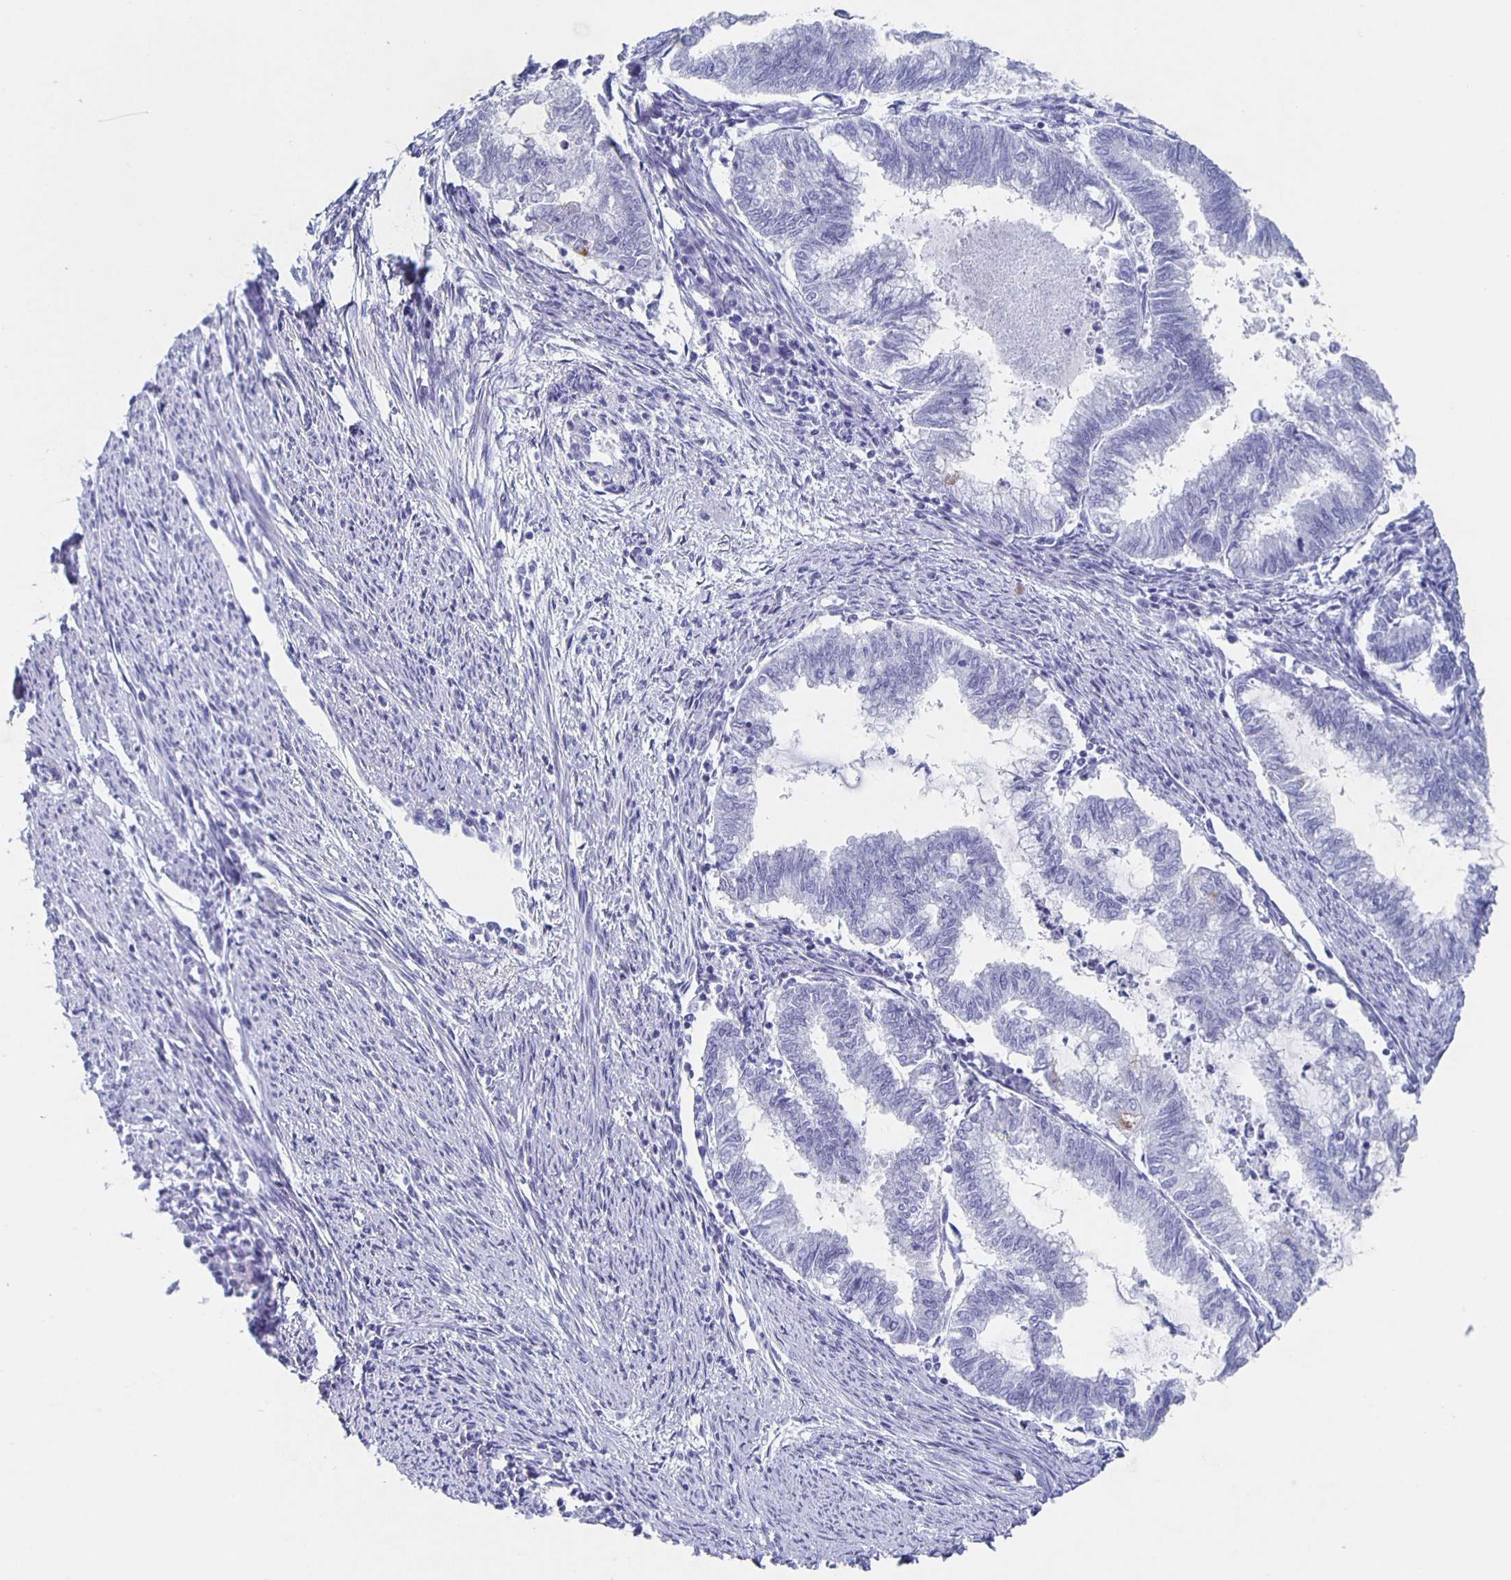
{"staining": {"intensity": "negative", "quantity": "none", "location": "none"}, "tissue": "endometrial cancer", "cell_type": "Tumor cells", "image_type": "cancer", "snomed": [{"axis": "morphology", "description": "Adenocarcinoma, NOS"}, {"axis": "topography", "description": "Endometrium"}], "caption": "This micrograph is of adenocarcinoma (endometrial) stained with IHC to label a protein in brown with the nuclei are counter-stained blue. There is no staining in tumor cells.", "gene": "SLC34A2", "patient": {"sex": "female", "age": 79}}